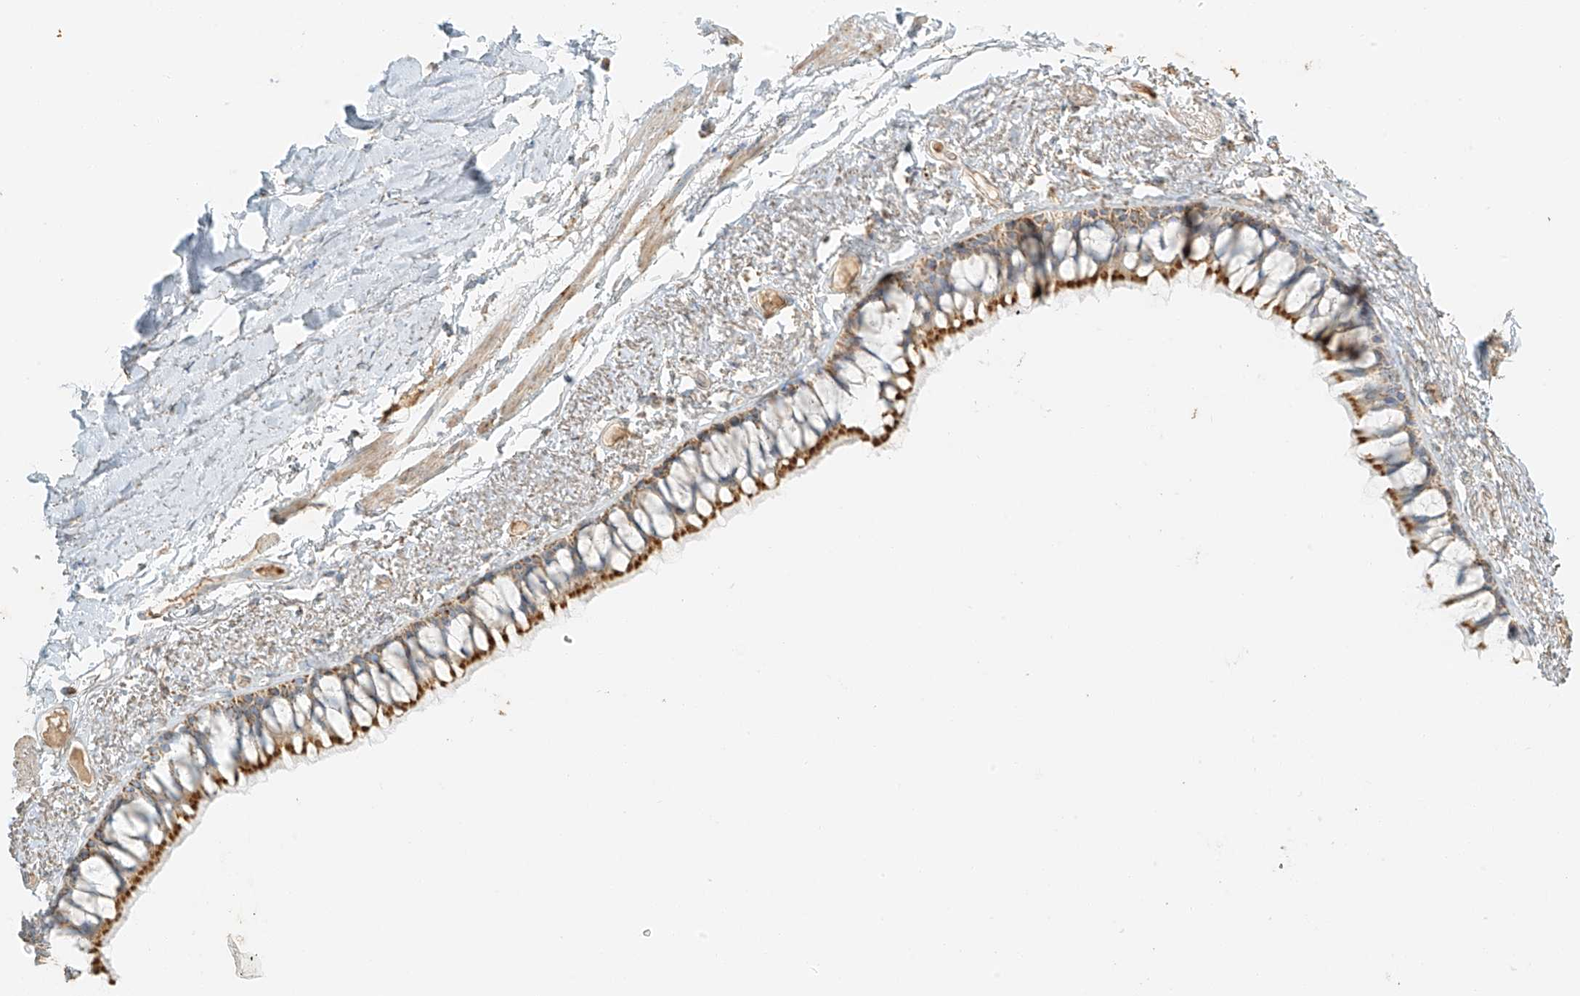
{"staining": {"intensity": "moderate", "quantity": ">75%", "location": "cytoplasmic/membranous"}, "tissue": "bronchus", "cell_type": "Respiratory epithelial cells", "image_type": "normal", "snomed": [{"axis": "morphology", "description": "Normal tissue, NOS"}, {"axis": "topography", "description": "Cartilage tissue"}, {"axis": "topography", "description": "Bronchus"}], "caption": "Immunohistochemistry (IHC) image of normal human bronchus stained for a protein (brown), which exhibits medium levels of moderate cytoplasmic/membranous expression in approximately >75% of respiratory epithelial cells.", "gene": "MIPEP", "patient": {"sex": "female", "age": 73}}